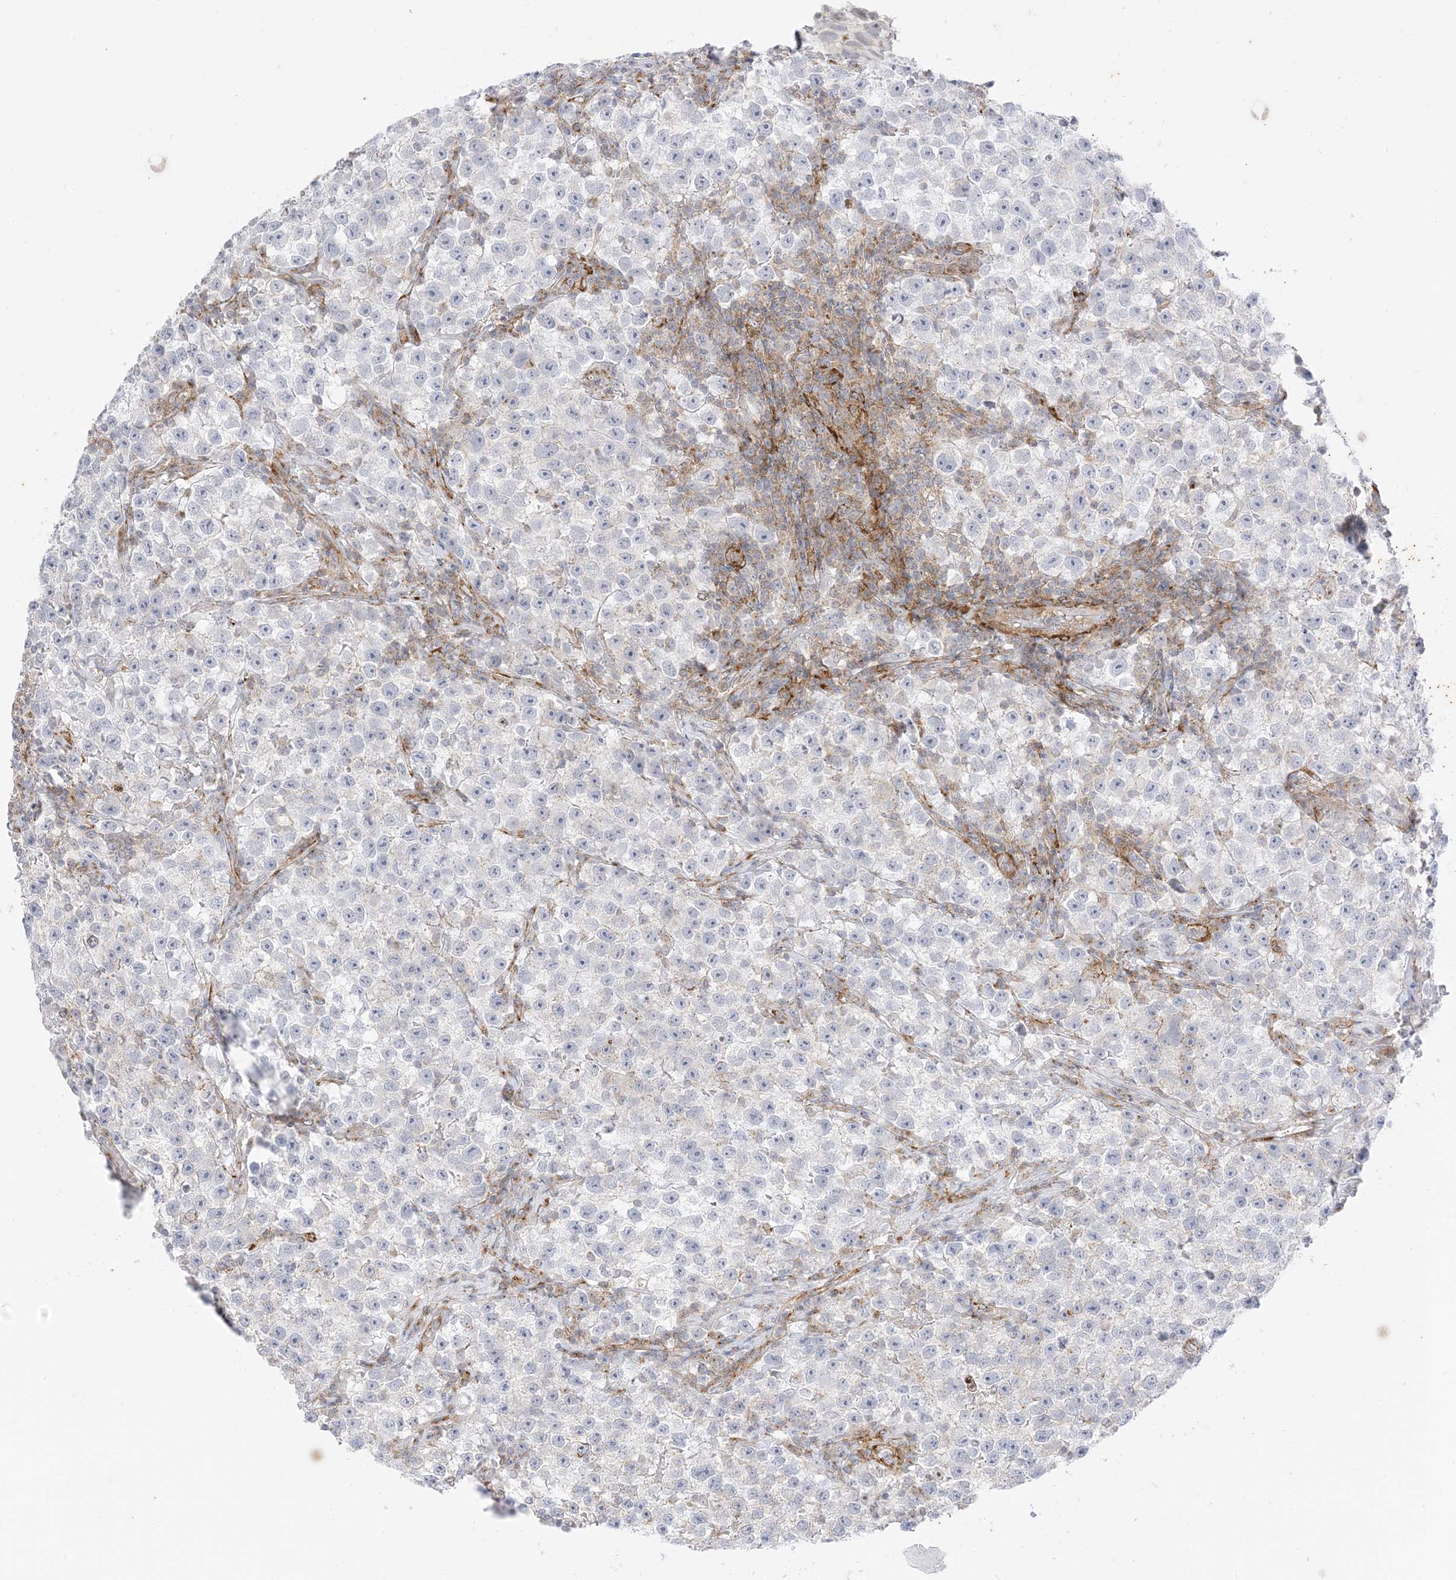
{"staining": {"intensity": "negative", "quantity": "none", "location": "none"}, "tissue": "testis cancer", "cell_type": "Tumor cells", "image_type": "cancer", "snomed": [{"axis": "morphology", "description": "Seminoma, NOS"}, {"axis": "topography", "description": "Testis"}], "caption": "An IHC image of testis seminoma is shown. There is no staining in tumor cells of testis seminoma.", "gene": "RAC1", "patient": {"sex": "male", "age": 22}}